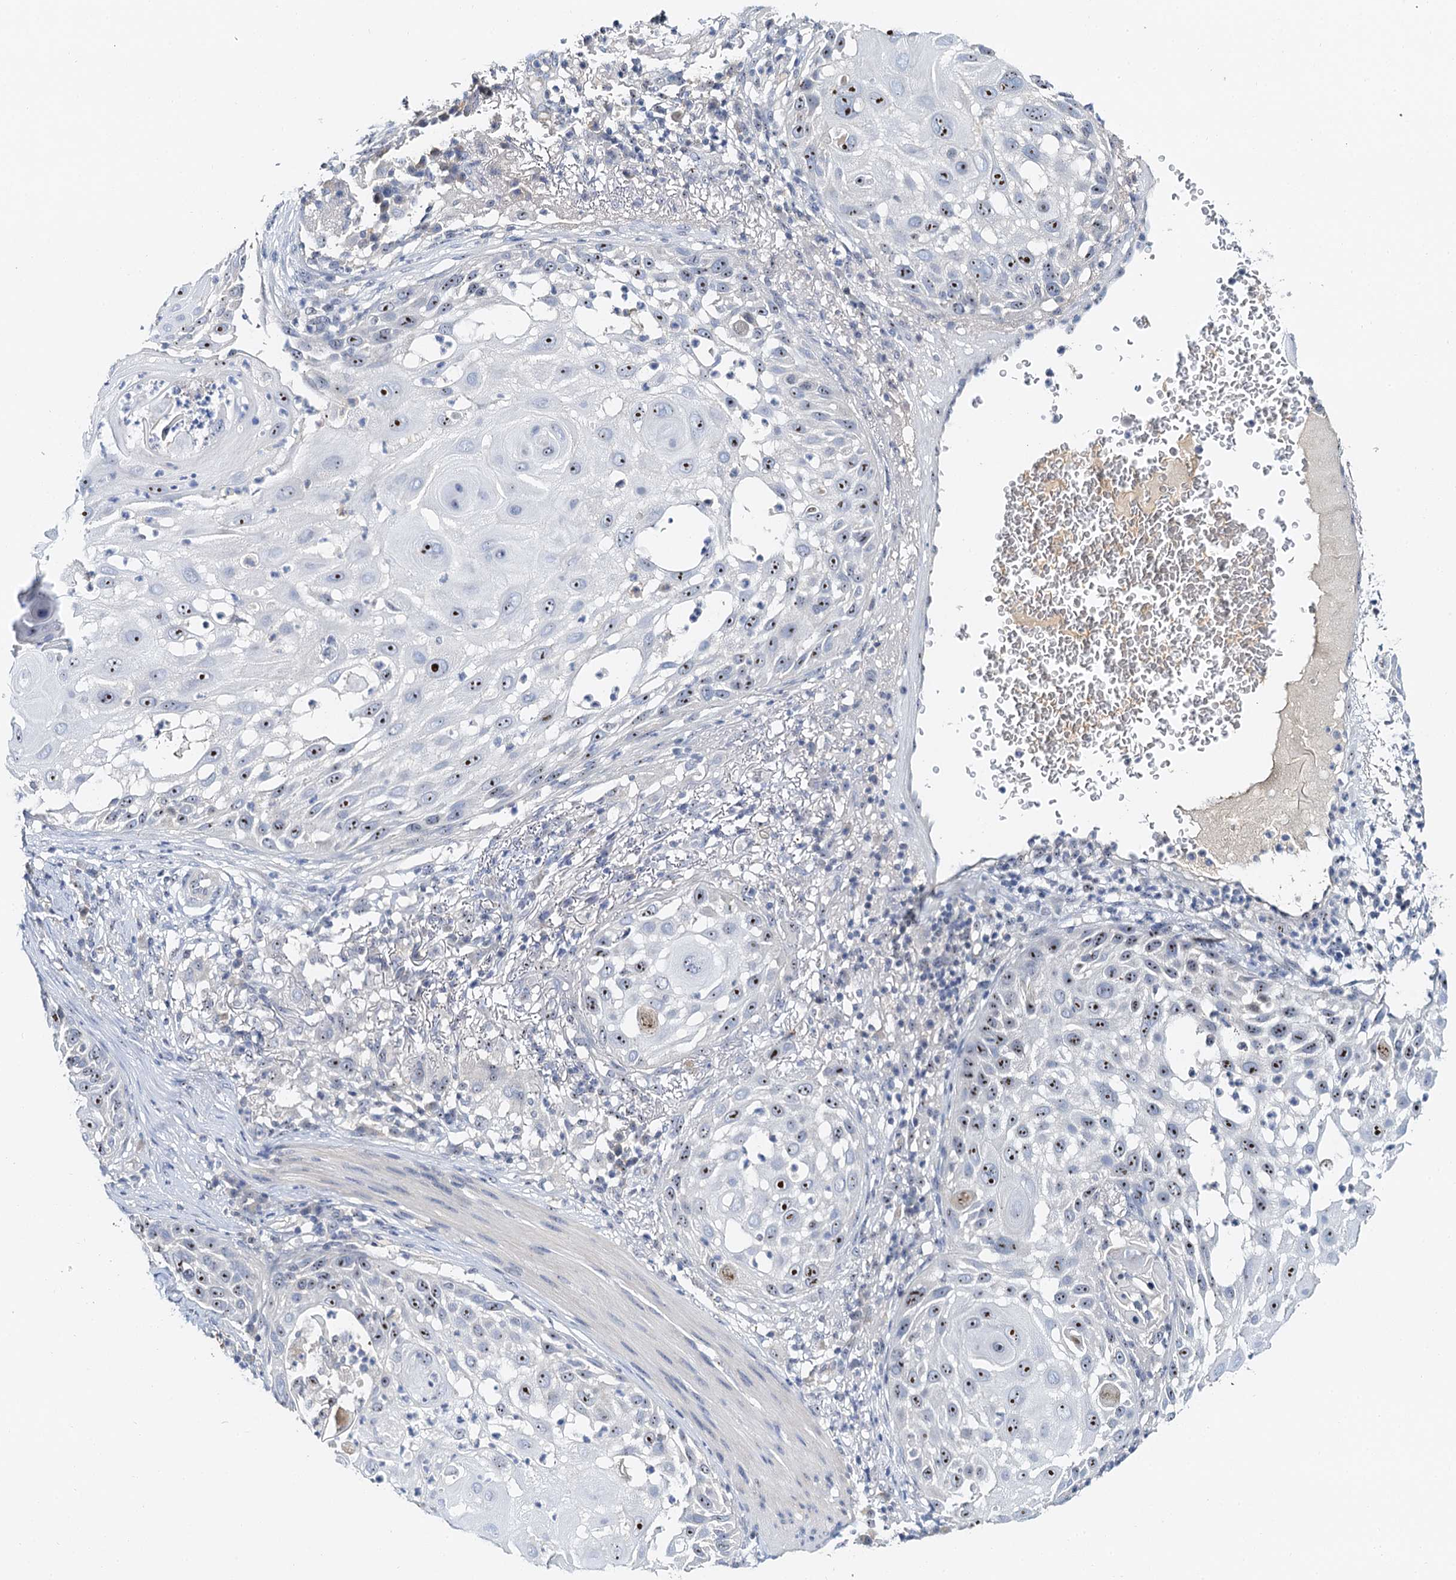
{"staining": {"intensity": "moderate", "quantity": ">75%", "location": "nuclear"}, "tissue": "skin cancer", "cell_type": "Tumor cells", "image_type": "cancer", "snomed": [{"axis": "morphology", "description": "Squamous cell carcinoma, NOS"}, {"axis": "topography", "description": "Skin"}], "caption": "Protein positivity by IHC shows moderate nuclear positivity in about >75% of tumor cells in squamous cell carcinoma (skin). Immunohistochemistry (ihc) stains the protein of interest in brown and the nuclei are stained blue.", "gene": "NOP2", "patient": {"sex": "female", "age": 44}}